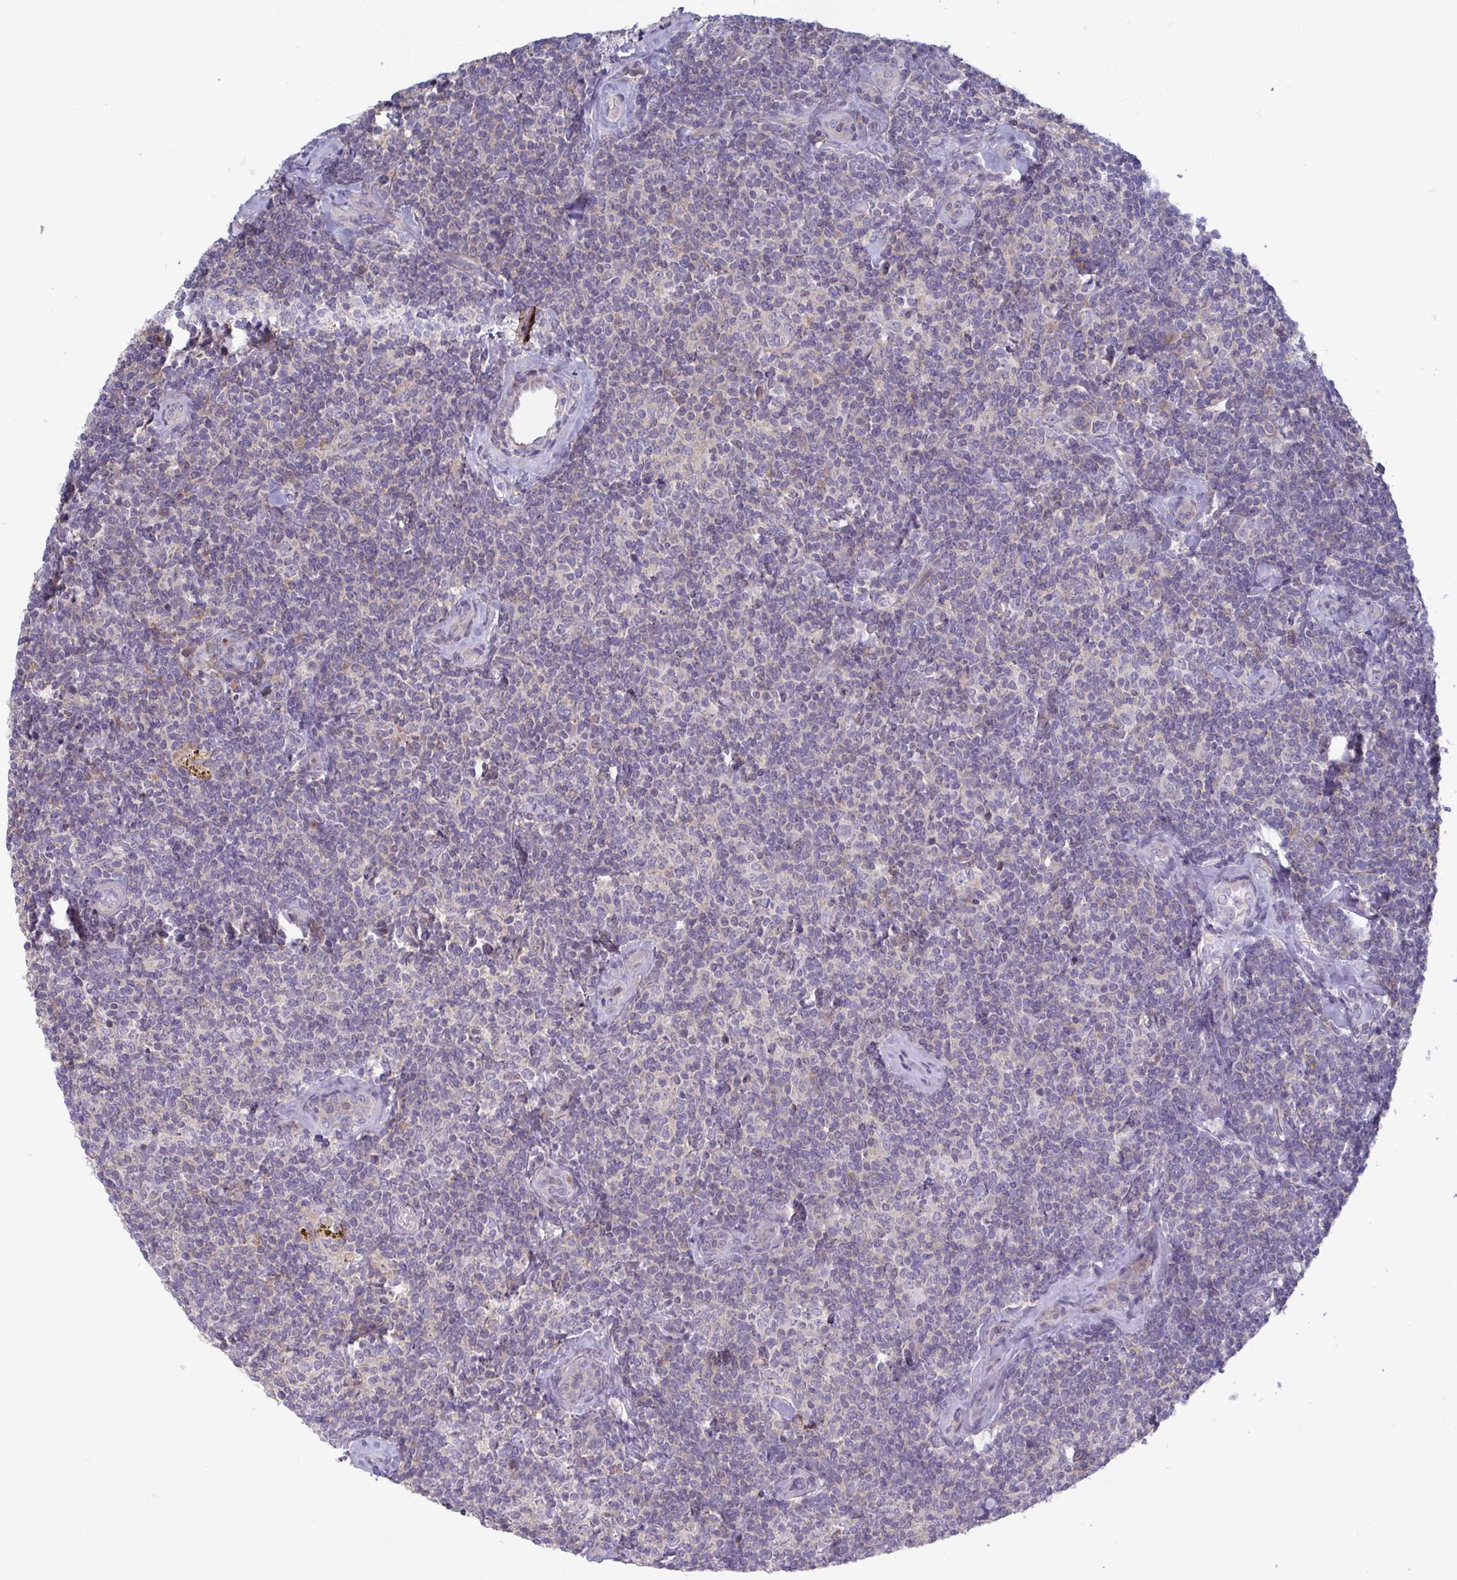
{"staining": {"intensity": "negative", "quantity": "none", "location": "none"}, "tissue": "lymphoma", "cell_type": "Tumor cells", "image_type": "cancer", "snomed": [{"axis": "morphology", "description": "Malignant lymphoma, non-Hodgkin's type, Low grade"}, {"axis": "topography", "description": "Lymph node"}], "caption": "Protein analysis of lymphoma displays no significant staining in tumor cells.", "gene": "STK26", "patient": {"sex": "female", "age": 56}}